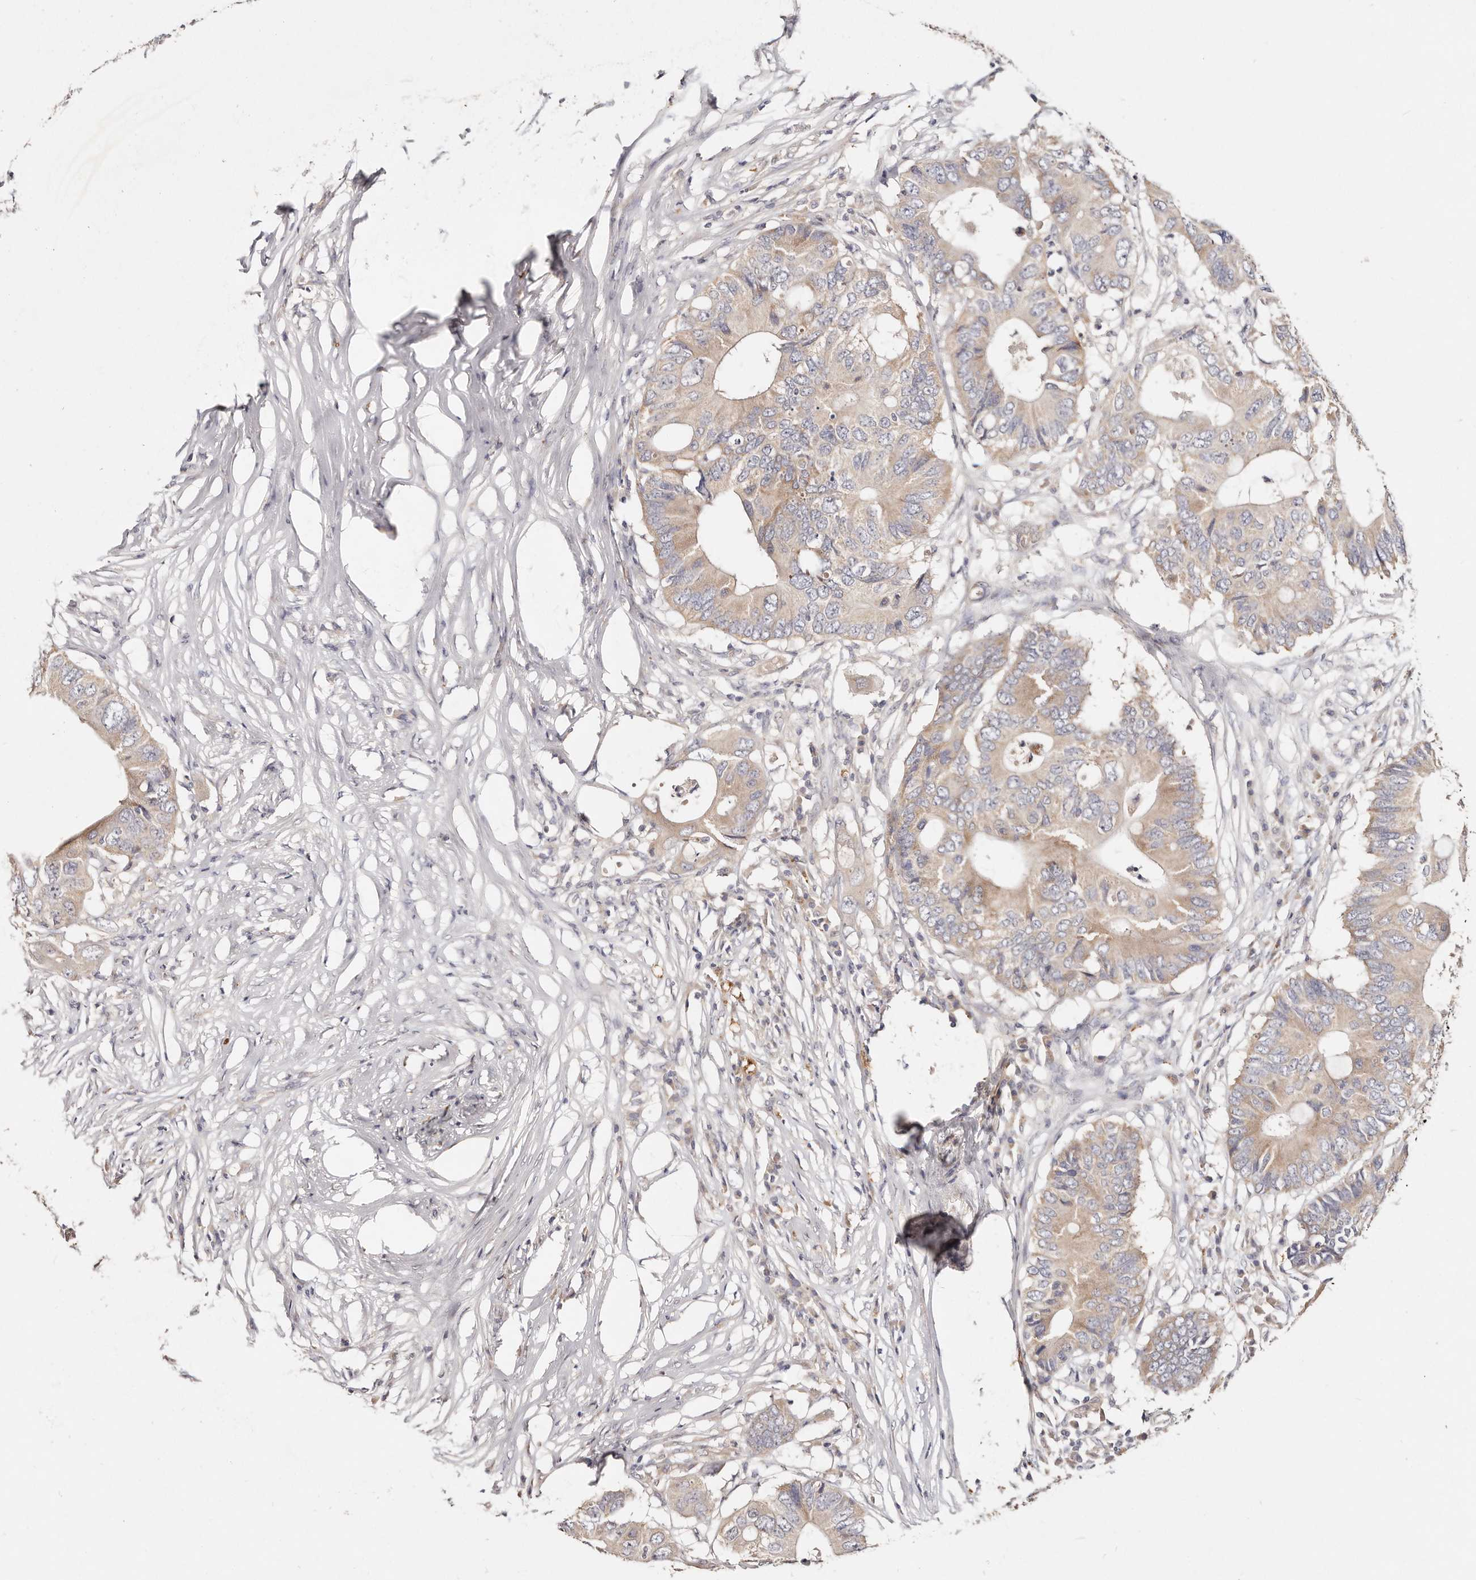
{"staining": {"intensity": "weak", "quantity": "25%-75%", "location": "cytoplasmic/membranous"}, "tissue": "colorectal cancer", "cell_type": "Tumor cells", "image_type": "cancer", "snomed": [{"axis": "morphology", "description": "Adenocarcinoma, NOS"}, {"axis": "topography", "description": "Colon"}], "caption": "Colorectal adenocarcinoma stained for a protein displays weak cytoplasmic/membranous positivity in tumor cells.", "gene": "VIPAS39", "patient": {"sex": "male", "age": 71}}